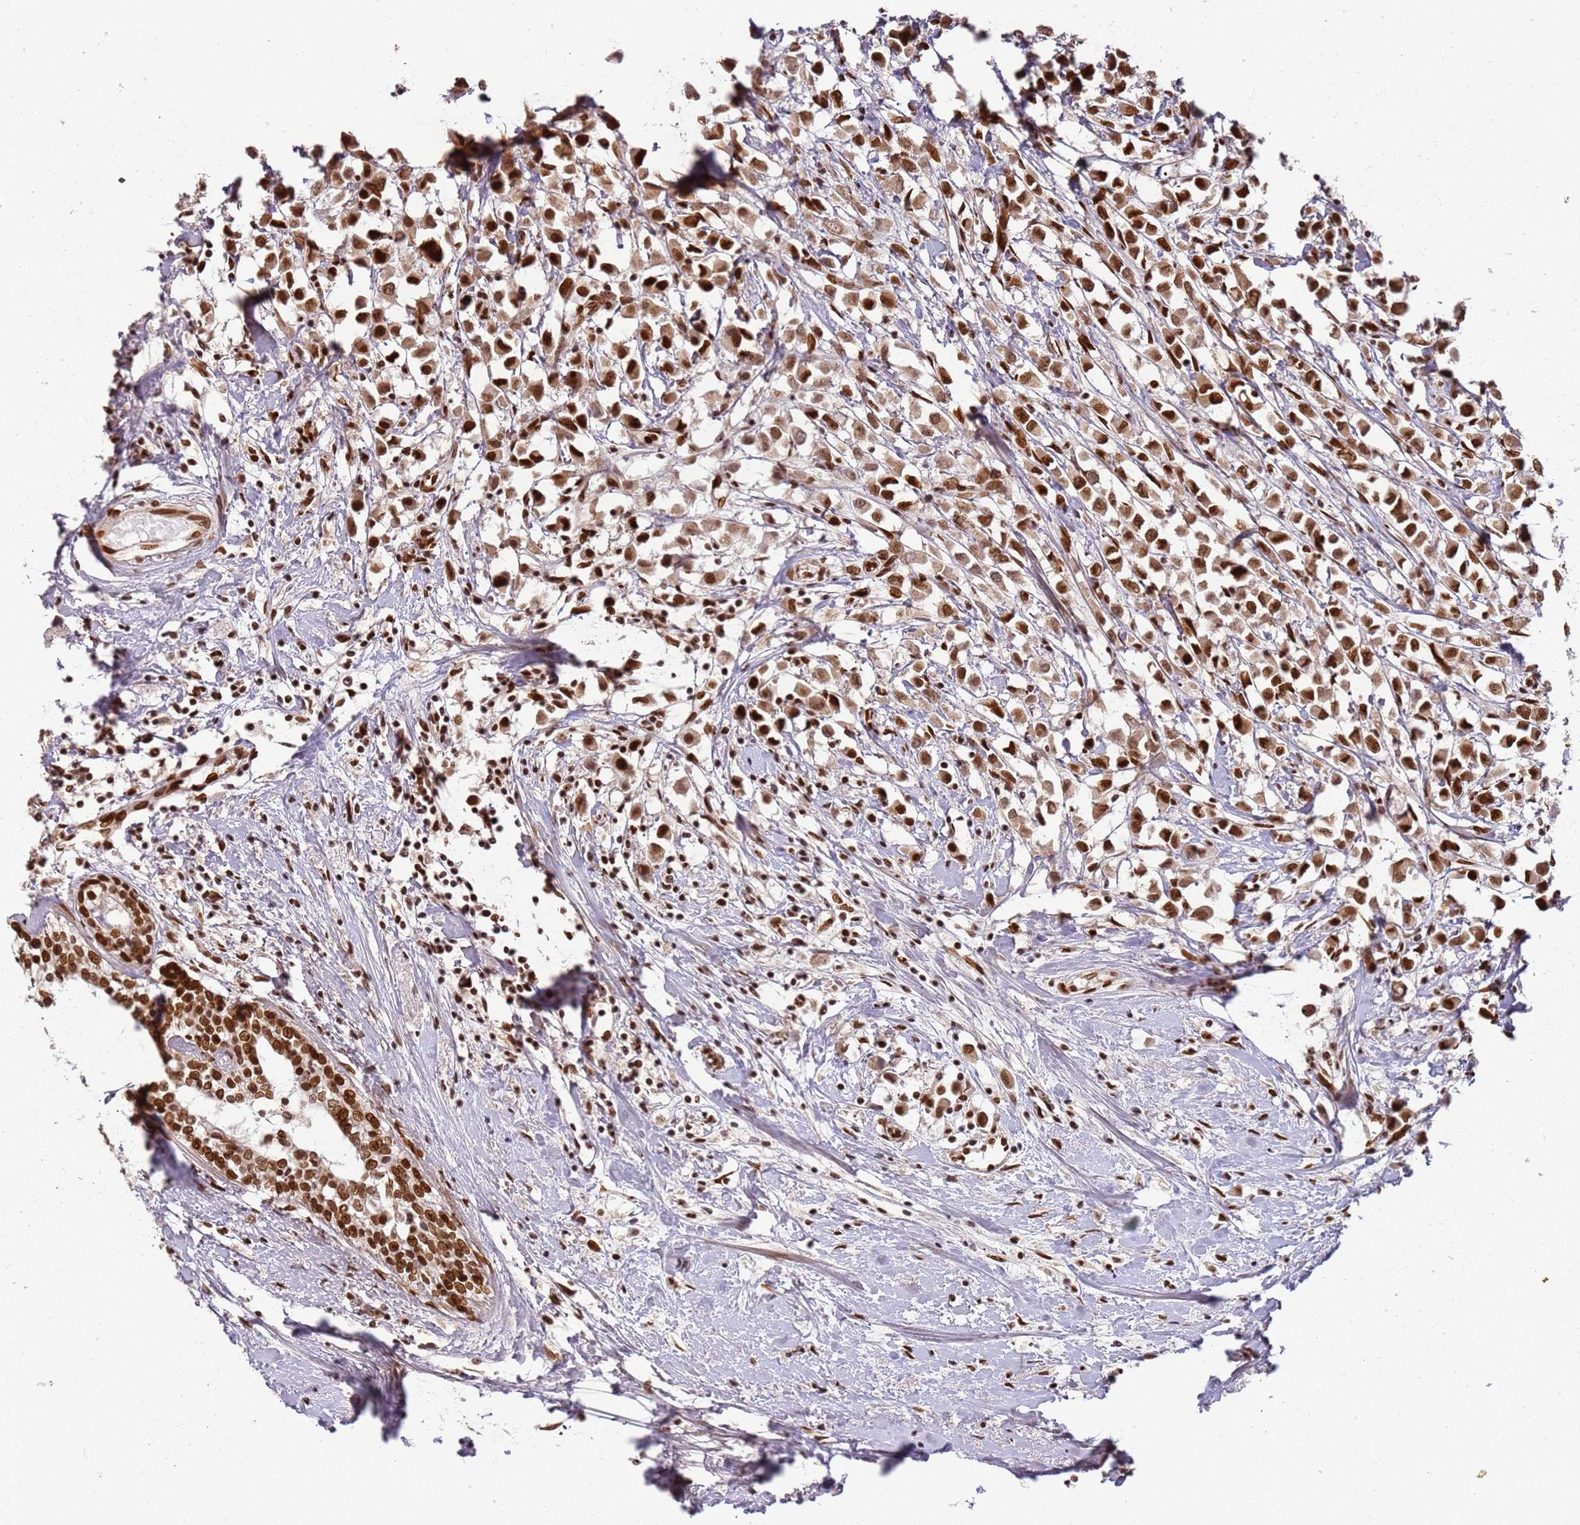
{"staining": {"intensity": "strong", "quantity": ">75%", "location": "nuclear"}, "tissue": "breast cancer", "cell_type": "Tumor cells", "image_type": "cancer", "snomed": [{"axis": "morphology", "description": "Duct carcinoma"}, {"axis": "topography", "description": "Breast"}], "caption": "The immunohistochemical stain highlights strong nuclear positivity in tumor cells of infiltrating ductal carcinoma (breast) tissue. (IHC, brightfield microscopy, high magnification).", "gene": "TENT4A", "patient": {"sex": "female", "age": 61}}